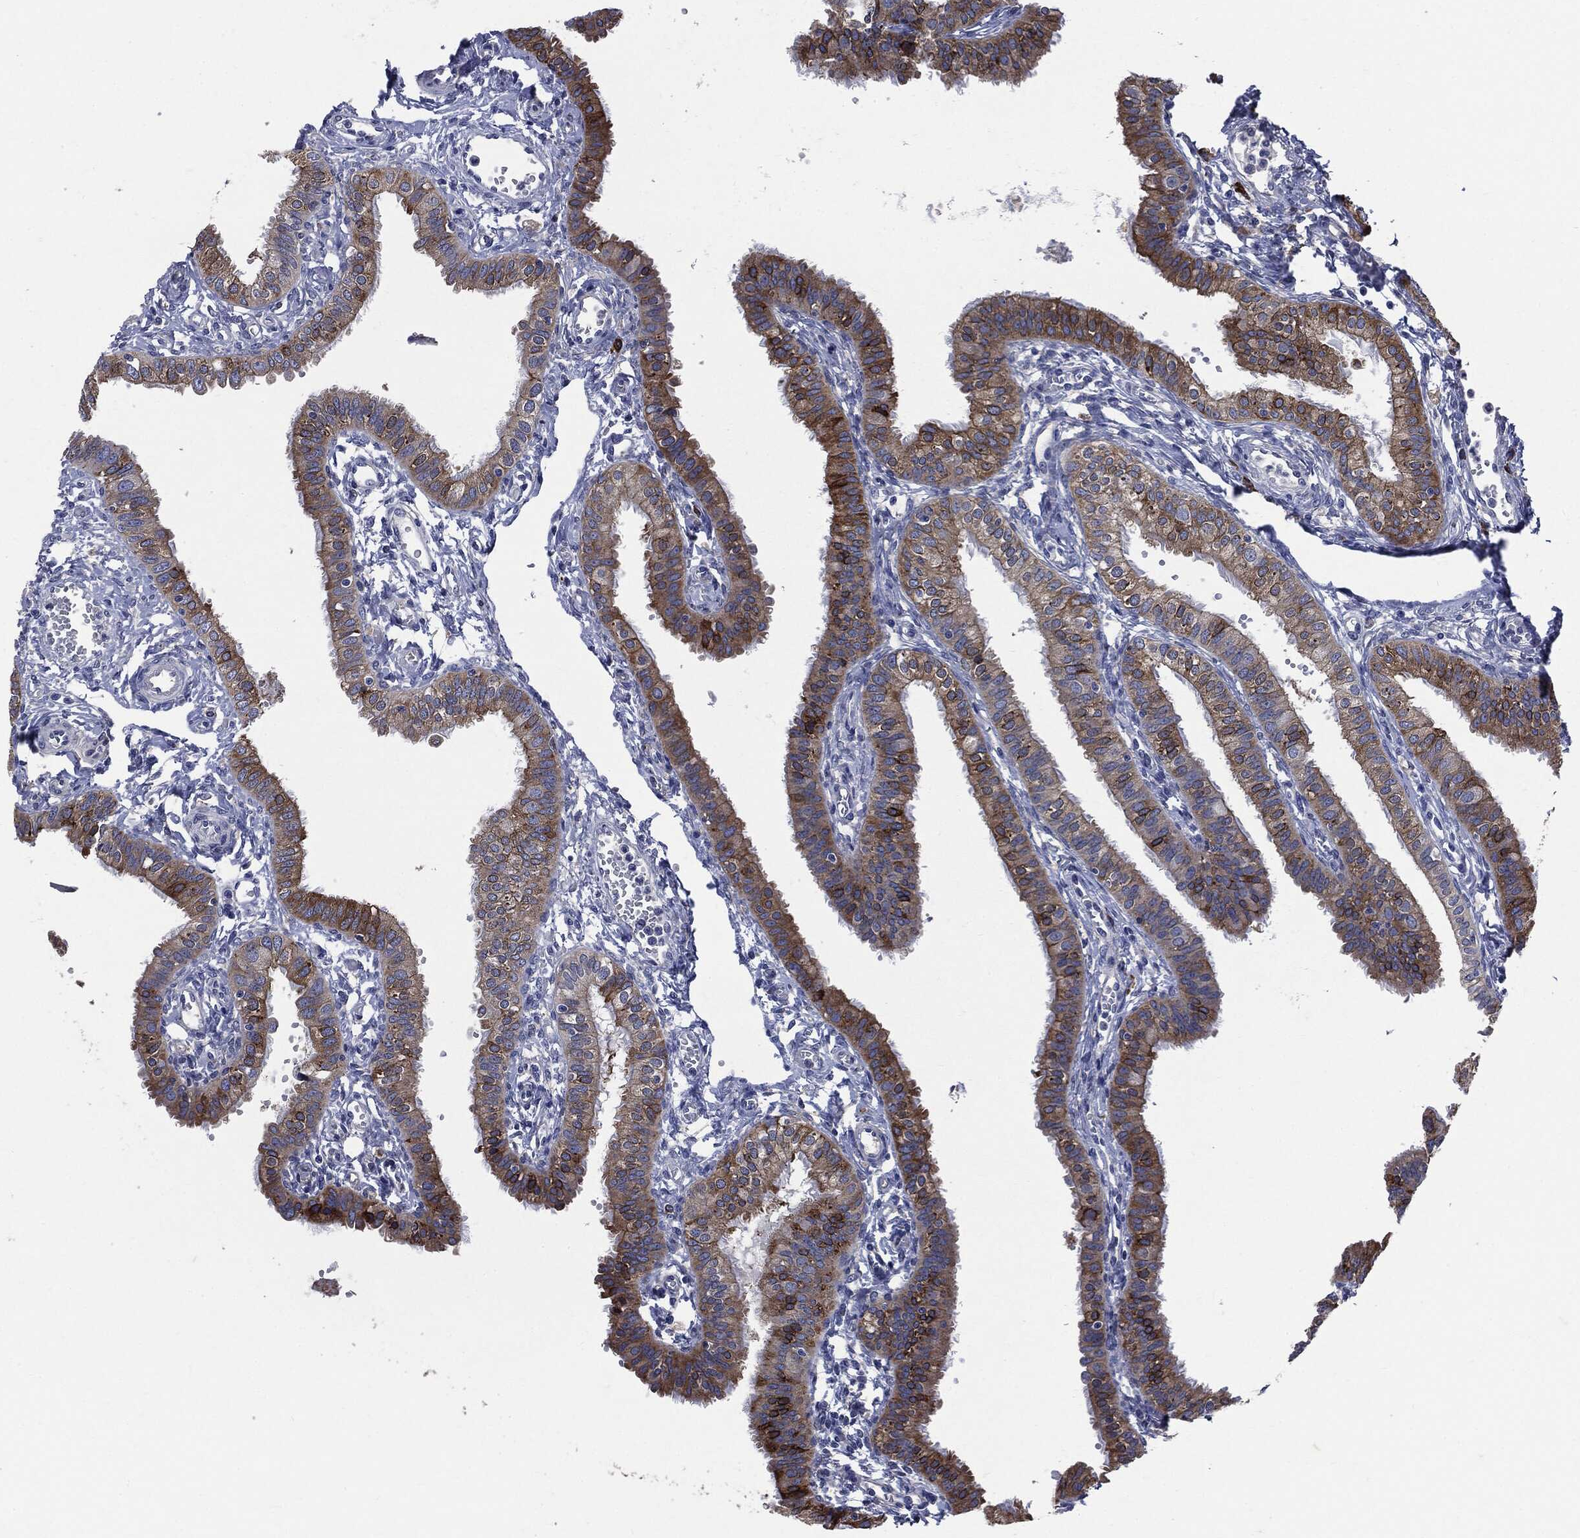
{"staining": {"intensity": "strong", "quantity": "25%-75%", "location": "cytoplasmic/membranous,nuclear"}, "tissue": "fallopian tube", "cell_type": "Glandular cells", "image_type": "normal", "snomed": [{"axis": "morphology", "description": "Normal tissue, NOS"}, {"axis": "topography", "description": "Fallopian tube"}, {"axis": "topography", "description": "Ovary"}], "caption": "The immunohistochemical stain labels strong cytoplasmic/membranous,nuclear staining in glandular cells of unremarkable fallopian tube. (DAB = brown stain, brightfield microscopy at high magnification).", "gene": "PTGS2", "patient": {"sex": "female", "age": 49}}